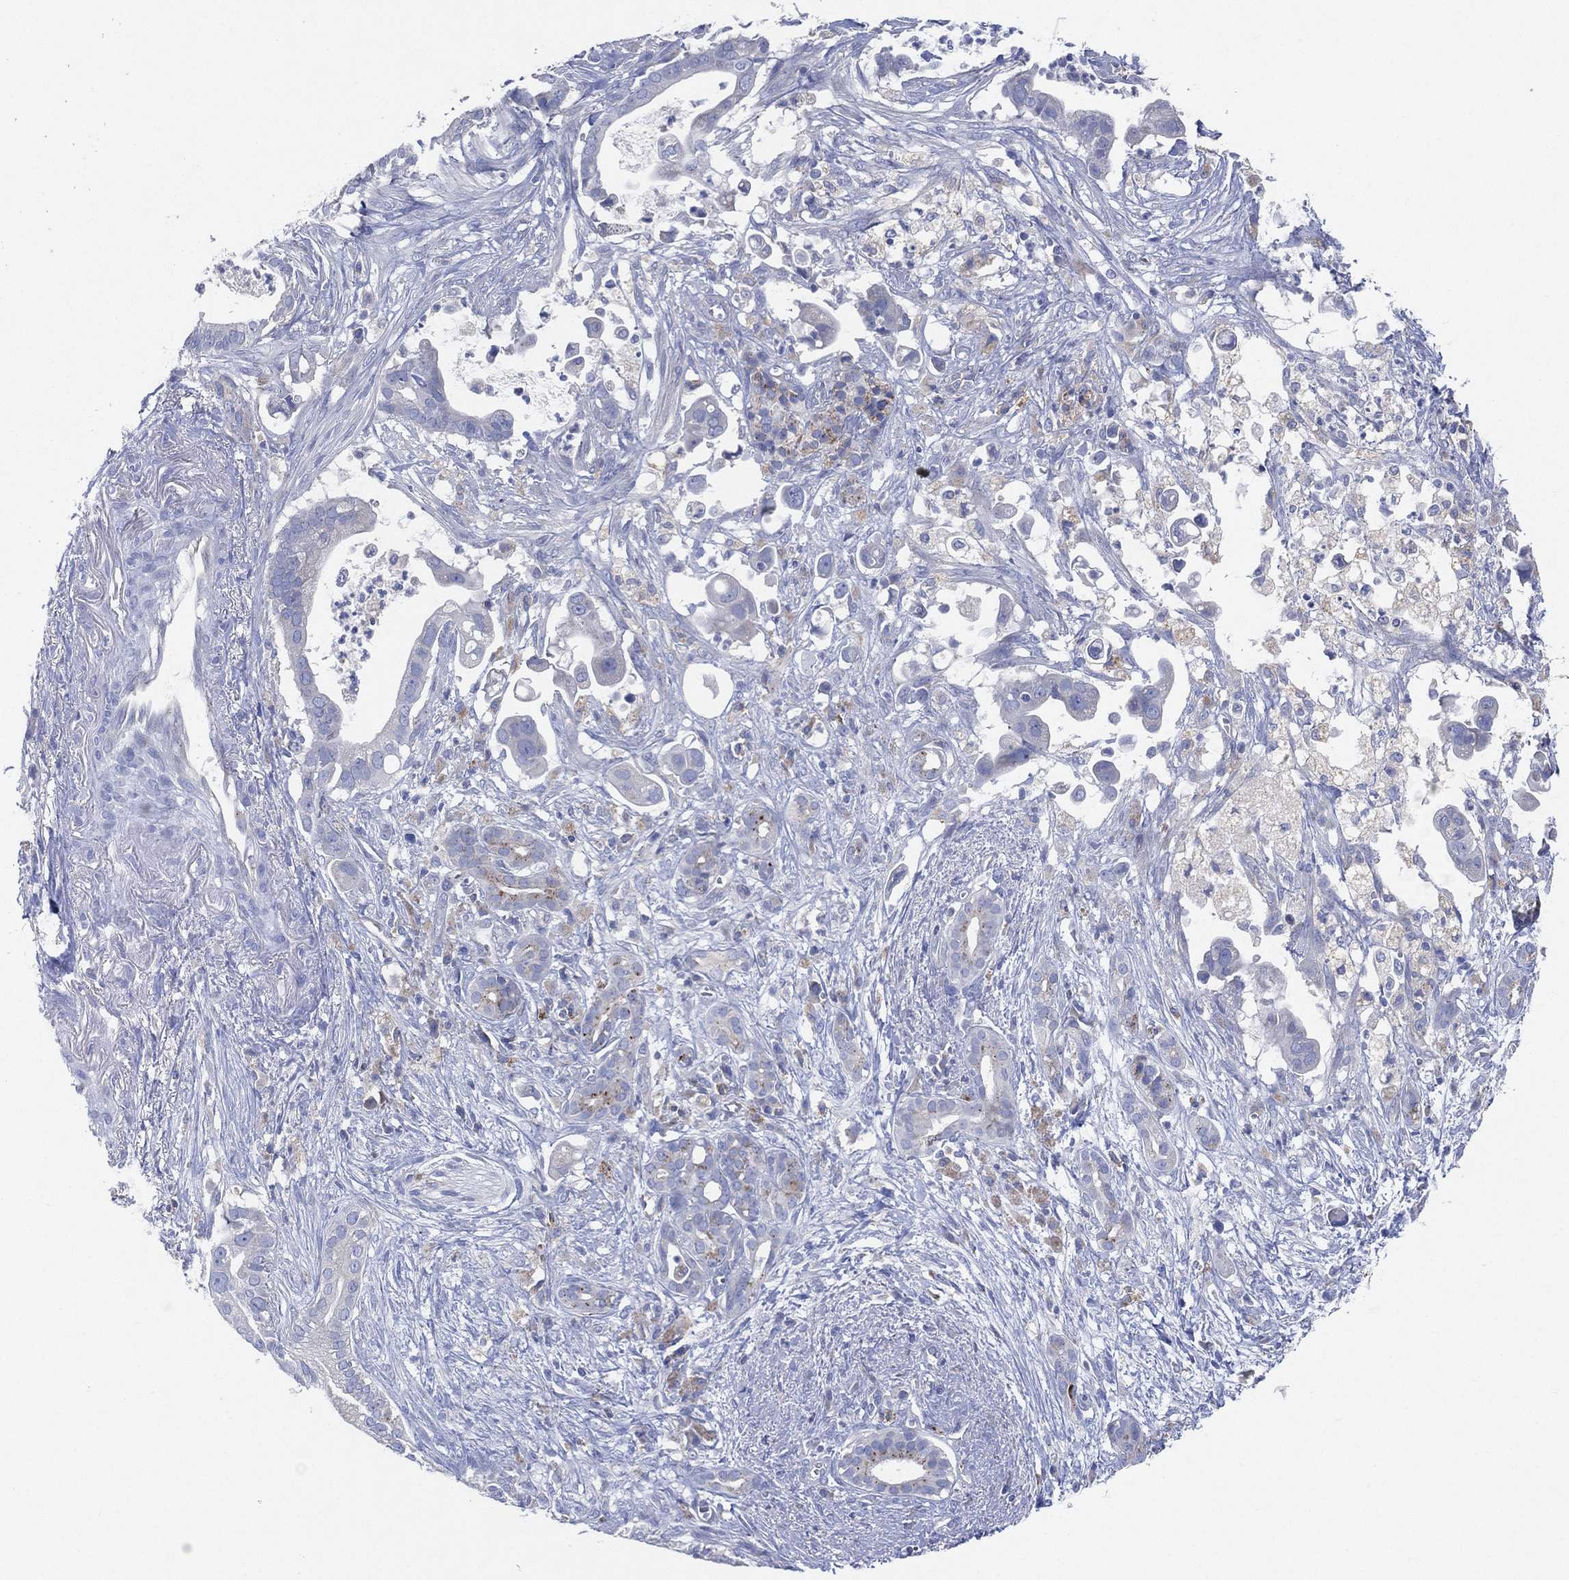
{"staining": {"intensity": "negative", "quantity": "none", "location": "none"}, "tissue": "pancreatic cancer", "cell_type": "Tumor cells", "image_type": "cancer", "snomed": [{"axis": "morphology", "description": "Adenocarcinoma, NOS"}, {"axis": "topography", "description": "Pancreas"}], "caption": "DAB immunohistochemical staining of pancreatic cancer shows no significant positivity in tumor cells.", "gene": "GALNS", "patient": {"sex": "male", "age": 61}}